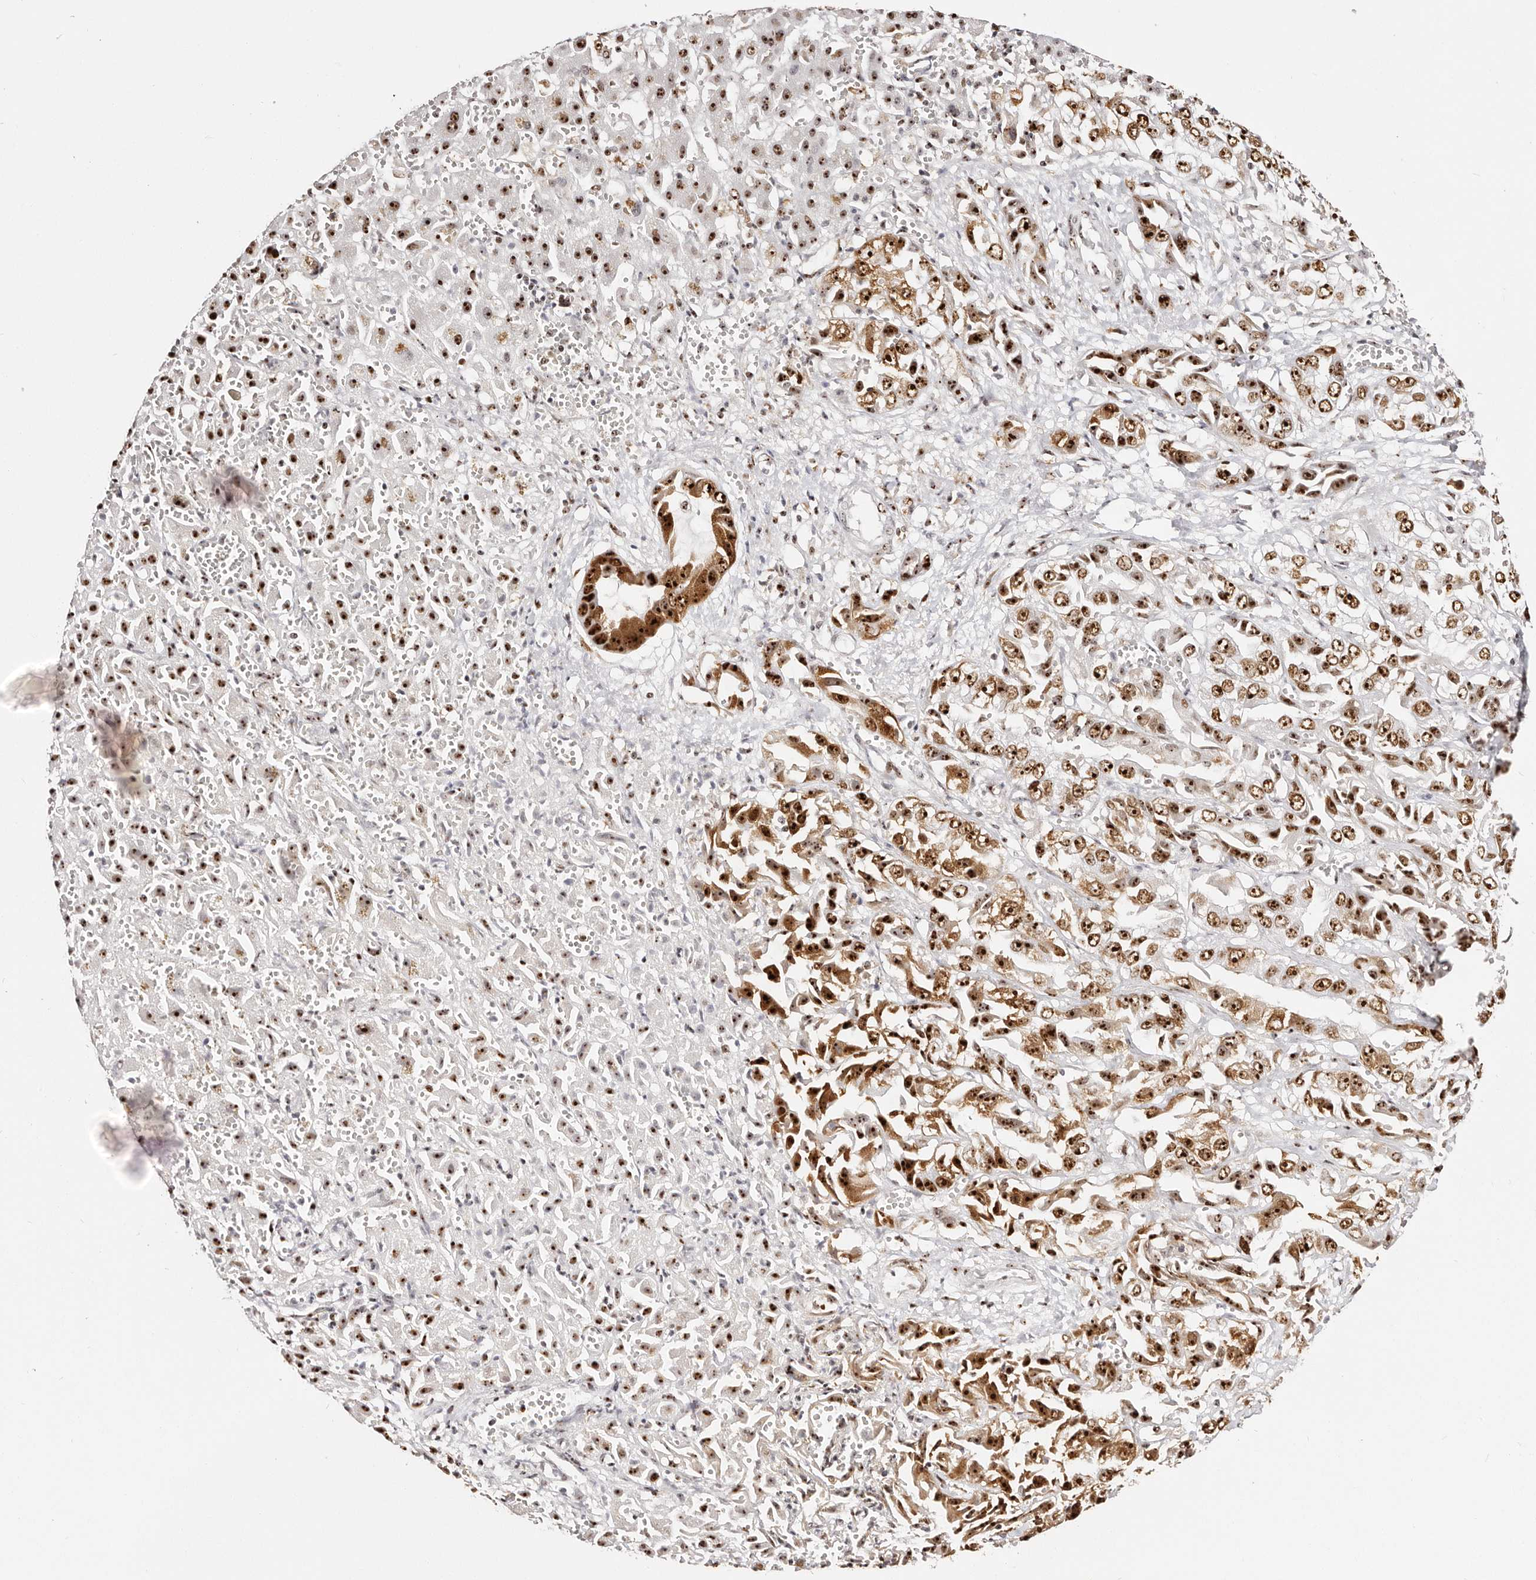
{"staining": {"intensity": "strong", "quantity": ">75%", "location": "nuclear"}, "tissue": "liver cancer", "cell_type": "Tumor cells", "image_type": "cancer", "snomed": [{"axis": "morphology", "description": "Cholangiocarcinoma"}, {"axis": "topography", "description": "Liver"}], "caption": "Liver cholangiocarcinoma stained with a protein marker displays strong staining in tumor cells.", "gene": "IQGAP3", "patient": {"sex": "female", "age": 52}}